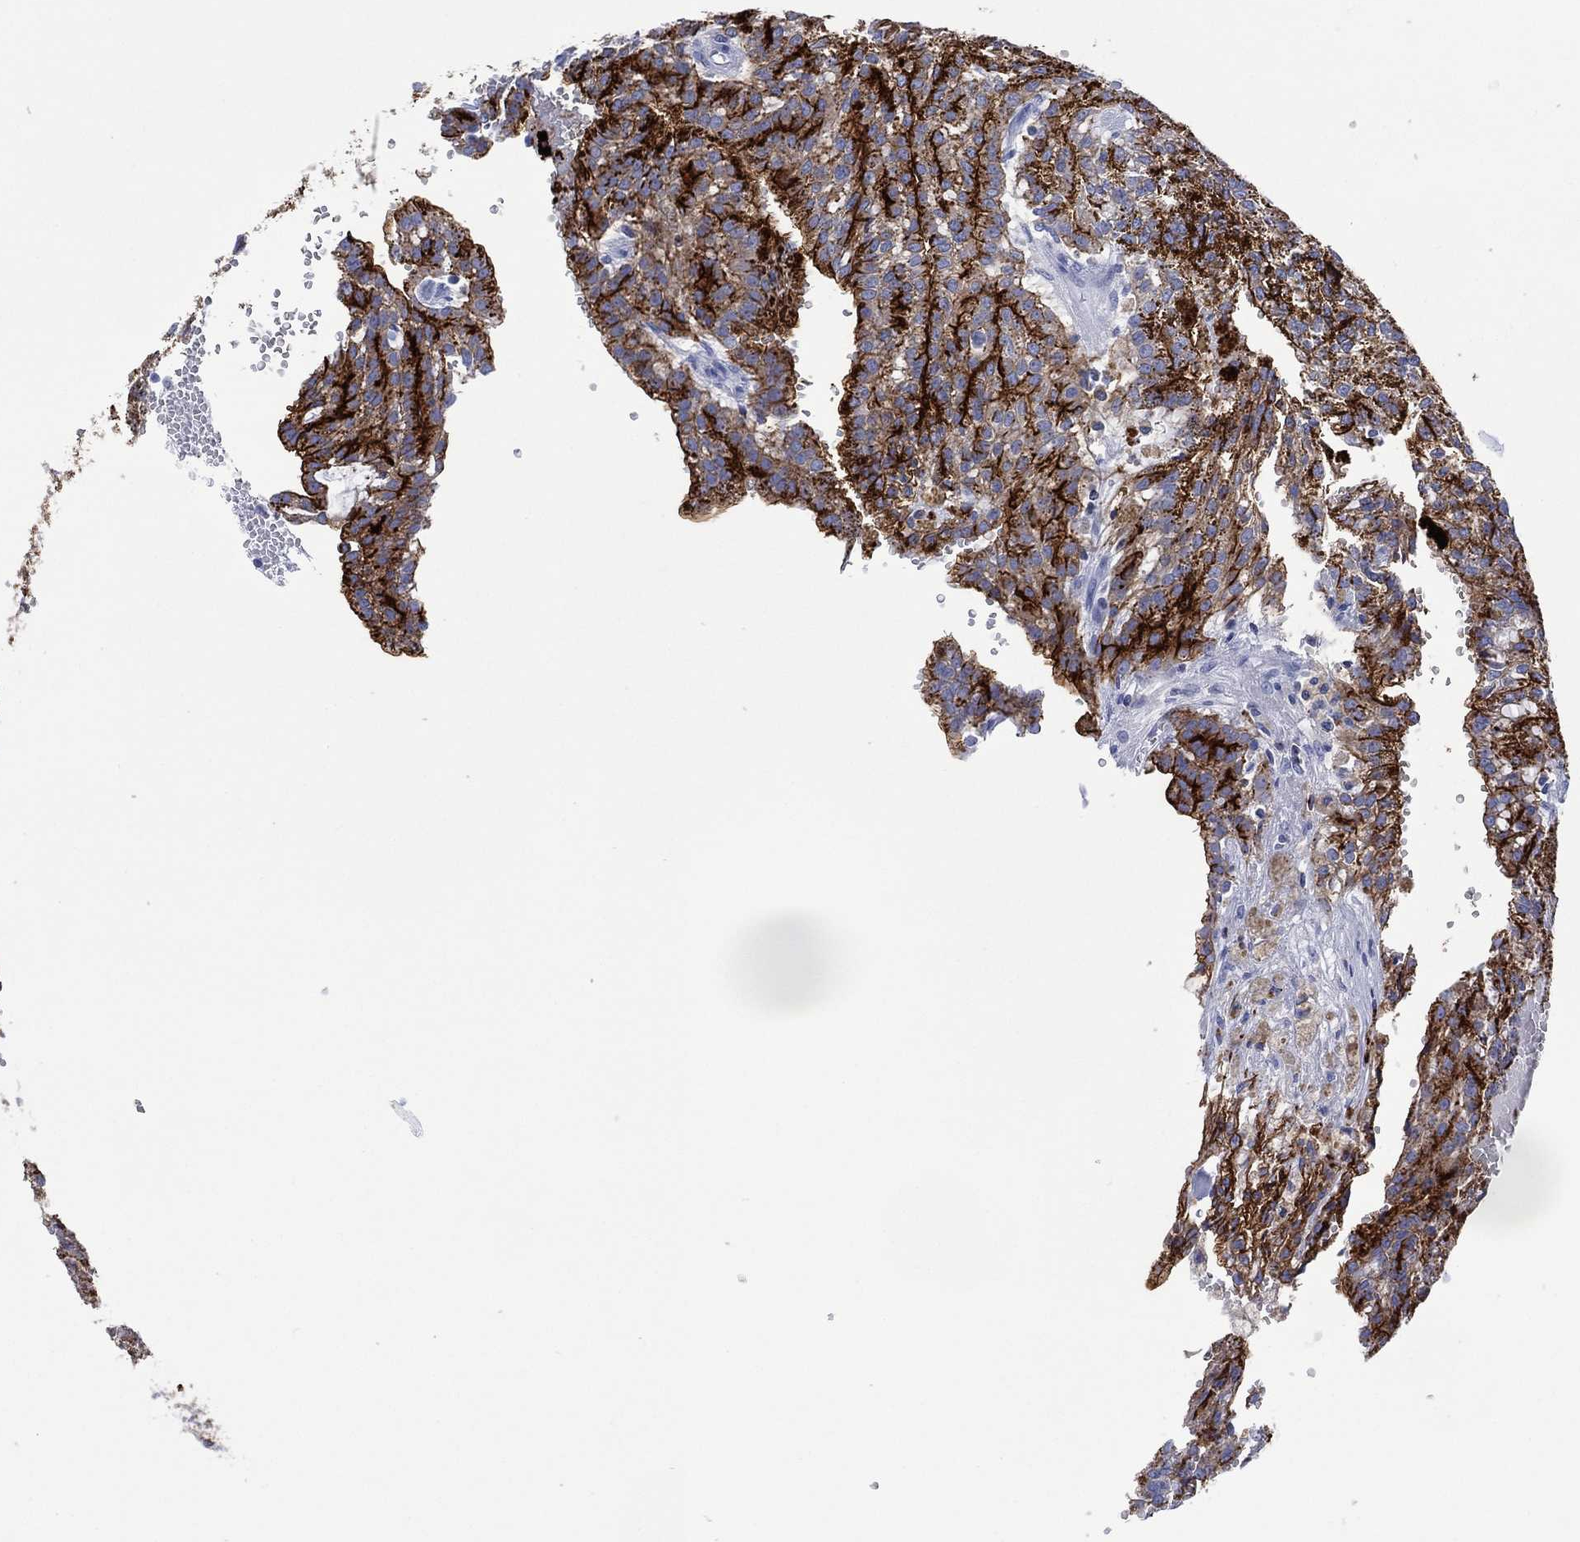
{"staining": {"intensity": "strong", "quantity": ">75%", "location": "cytoplasmic/membranous"}, "tissue": "renal cancer", "cell_type": "Tumor cells", "image_type": "cancer", "snomed": [{"axis": "morphology", "description": "Adenocarcinoma, NOS"}, {"axis": "topography", "description": "Kidney"}], "caption": "Immunohistochemistry (IHC) staining of renal adenocarcinoma, which exhibits high levels of strong cytoplasmic/membranous expression in approximately >75% of tumor cells indicating strong cytoplasmic/membranous protein expression. The staining was performed using DAB (3,3'-diaminobenzidine) (brown) for protein detection and nuclei were counterstained in hematoxylin (blue).", "gene": "DPP4", "patient": {"sex": "male", "age": 63}}